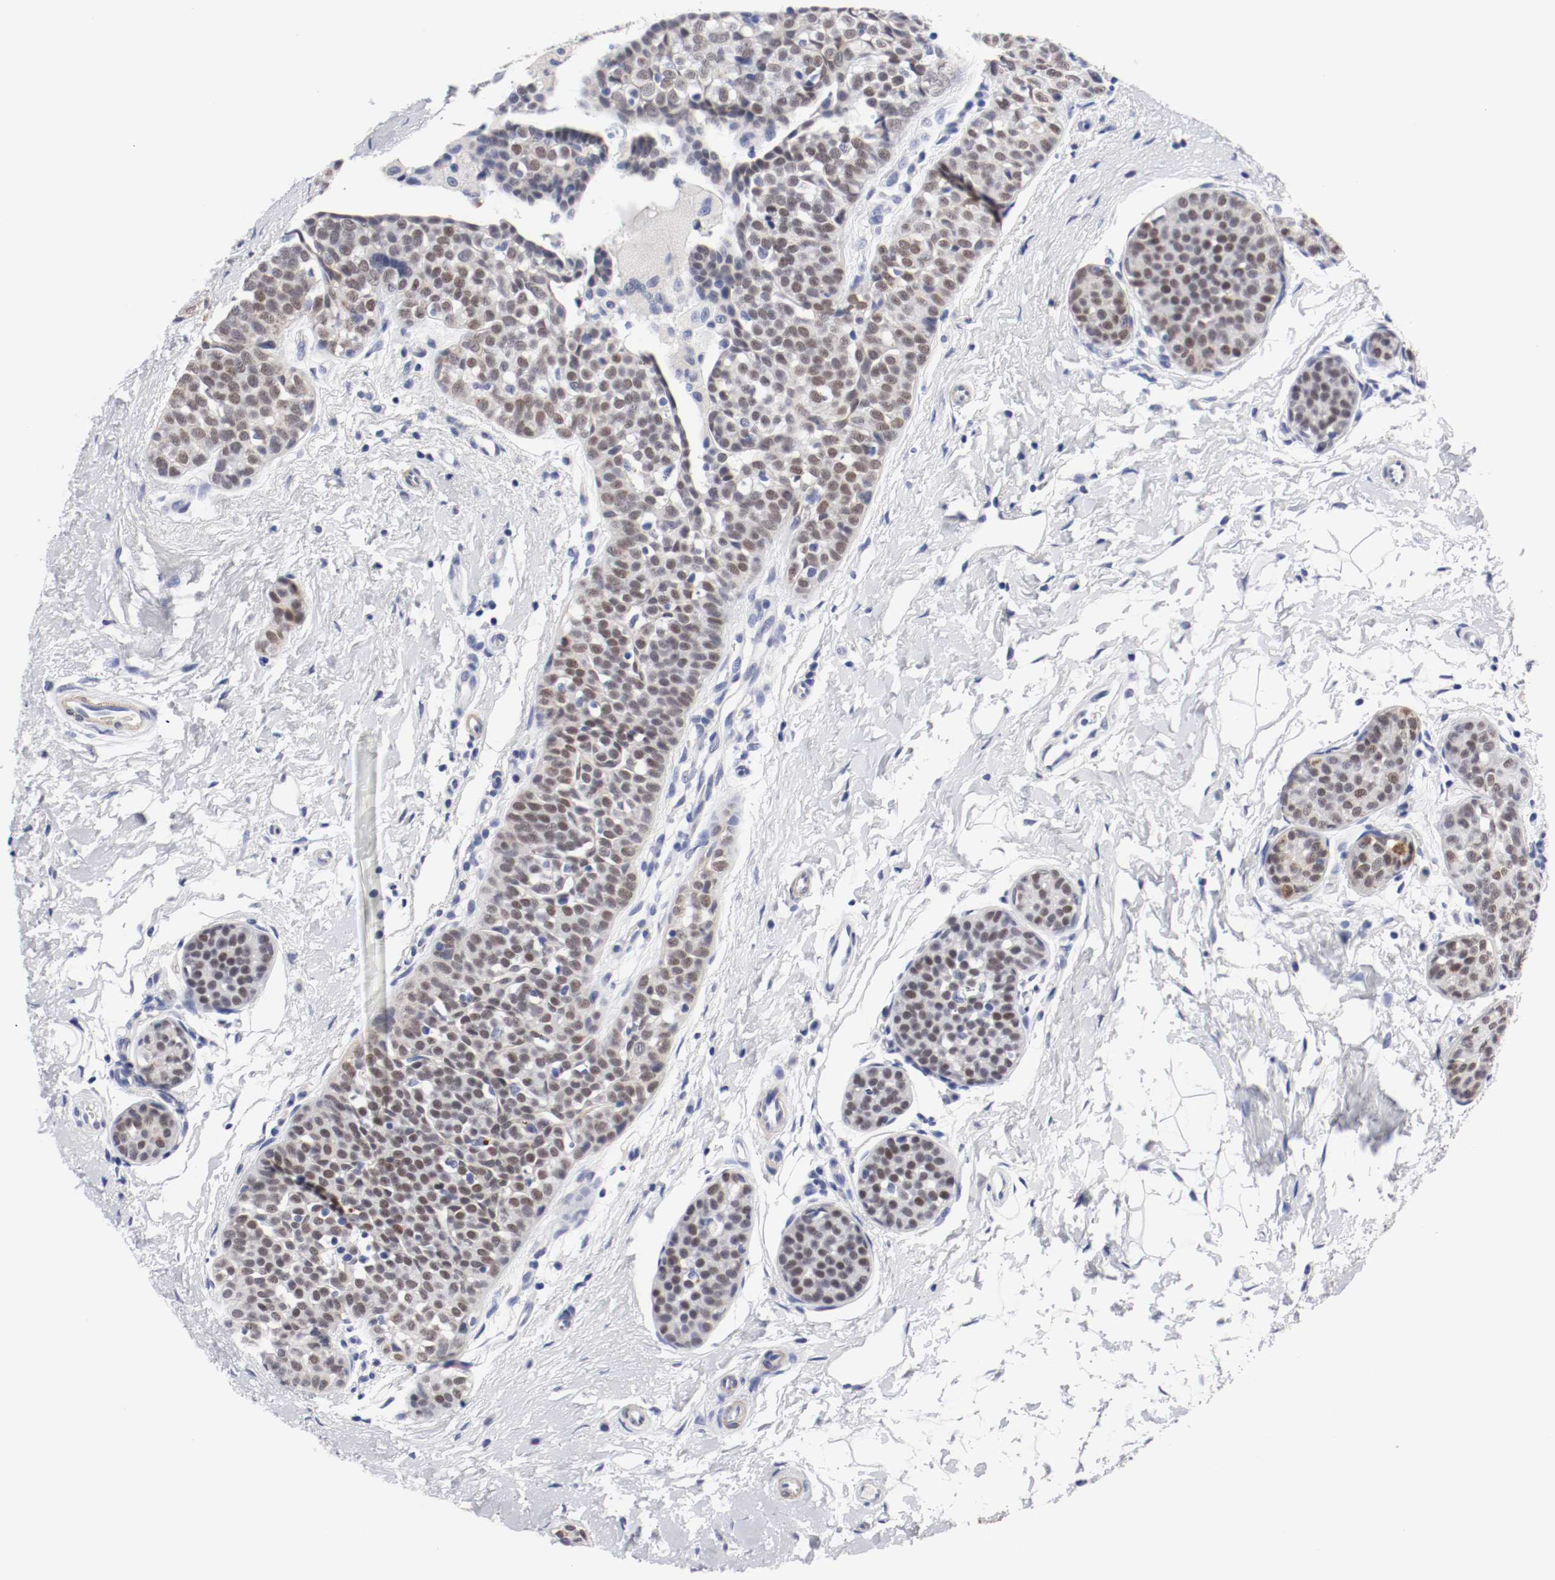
{"staining": {"intensity": "moderate", "quantity": "25%-75%", "location": "nuclear"}, "tissue": "breast cancer", "cell_type": "Tumor cells", "image_type": "cancer", "snomed": [{"axis": "morphology", "description": "Lobular carcinoma, in situ"}, {"axis": "morphology", "description": "Lobular carcinoma"}, {"axis": "topography", "description": "Breast"}], "caption": "DAB (3,3'-diaminobenzidine) immunohistochemical staining of human breast cancer (lobular carcinoma) displays moderate nuclear protein staining in about 25%-75% of tumor cells.", "gene": "GRHL2", "patient": {"sex": "female", "age": 41}}